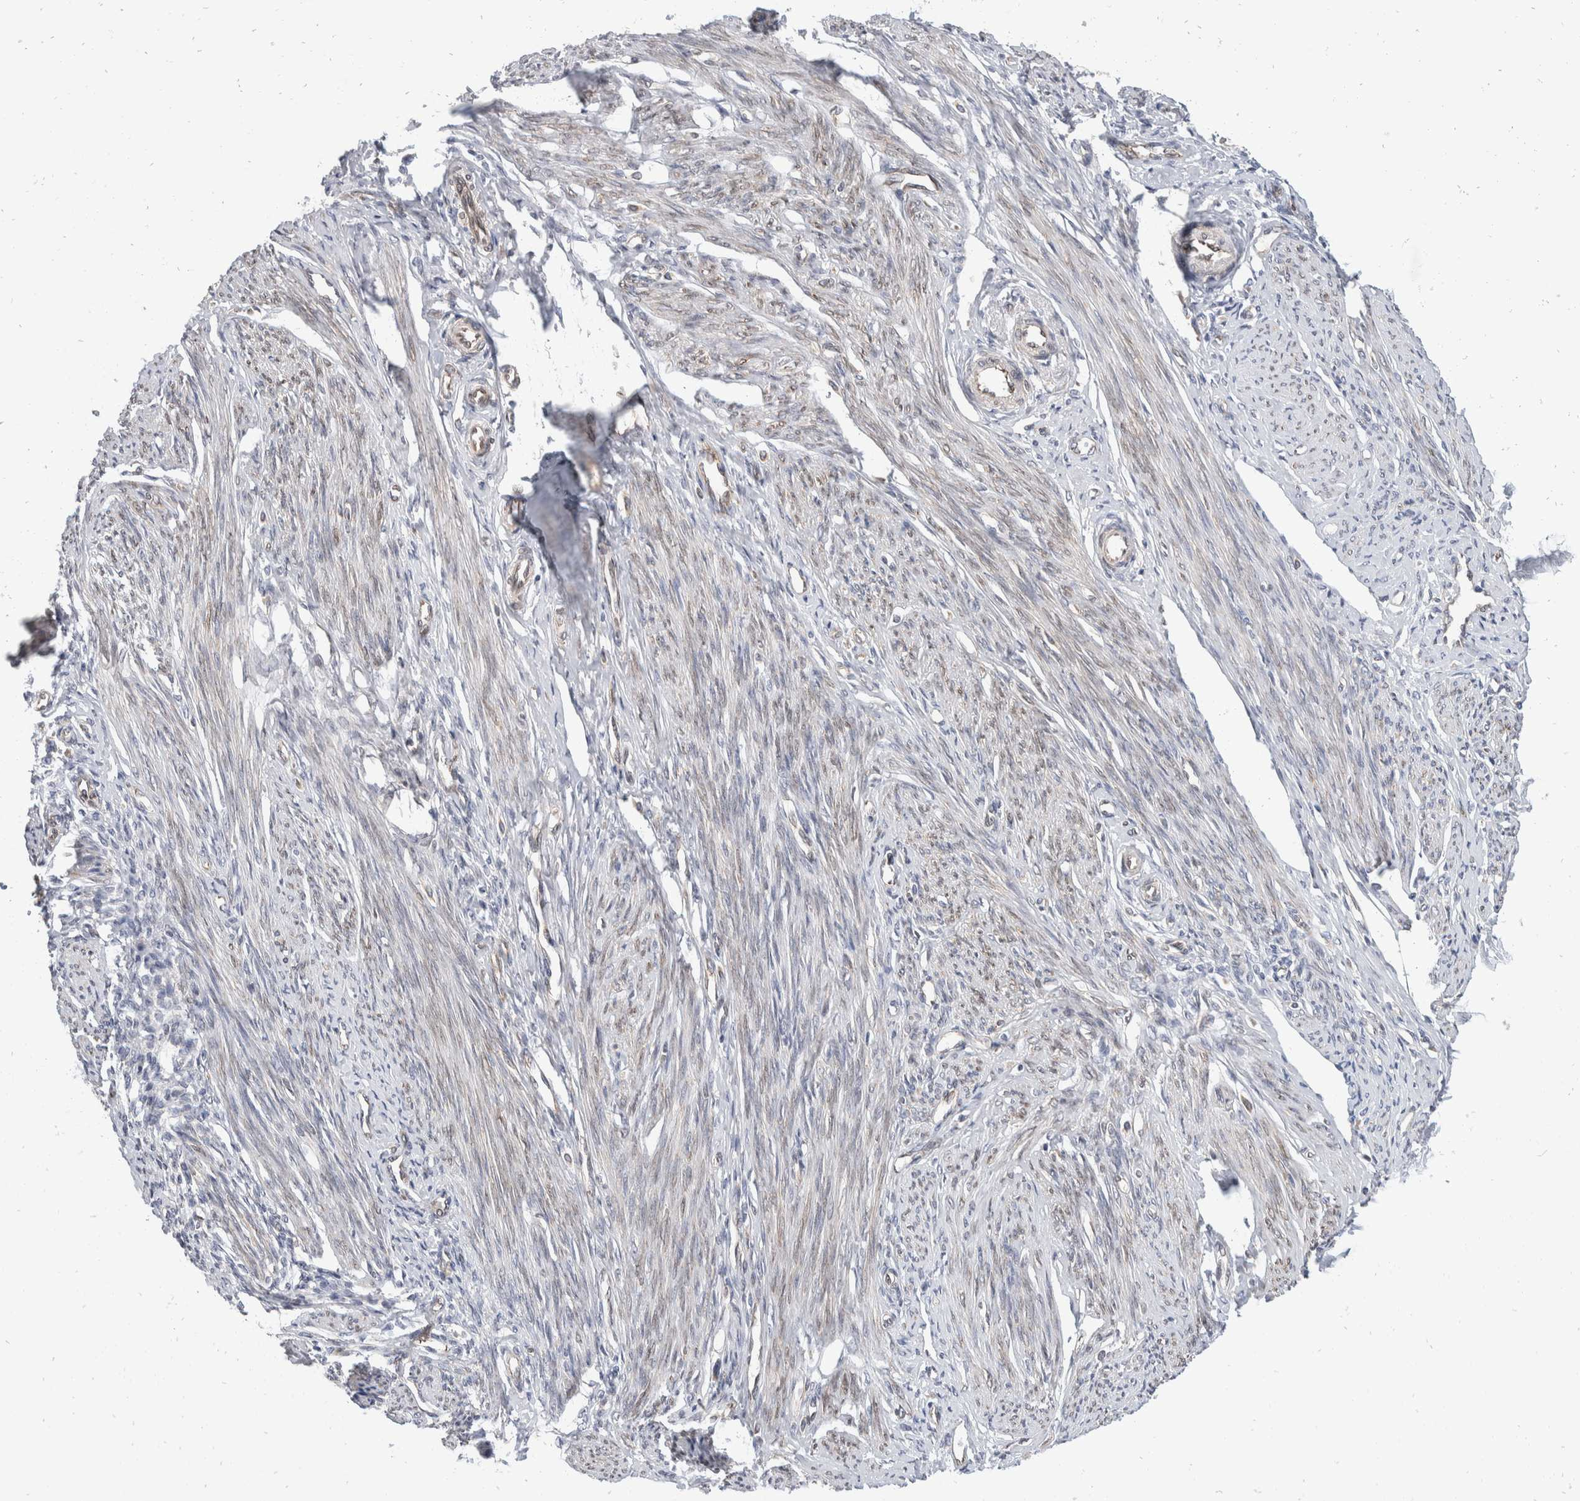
{"staining": {"intensity": "negative", "quantity": "none", "location": "none"}, "tissue": "endometrium", "cell_type": "Cells in endometrial stroma", "image_type": "normal", "snomed": [{"axis": "morphology", "description": "Normal tissue, NOS"}, {"axis": "topography", "description": "Endometrium"}], "caption": "Immunohistochemistry (IHC) image of unremarkable endometrium: endometrium stained with DAB (3,3'-diaminobenzidine) displays no significant protein positivity in cells in endometrial stroma.", "gene": "TMEM245", "patient": {"sex": "female", "age": 56}}